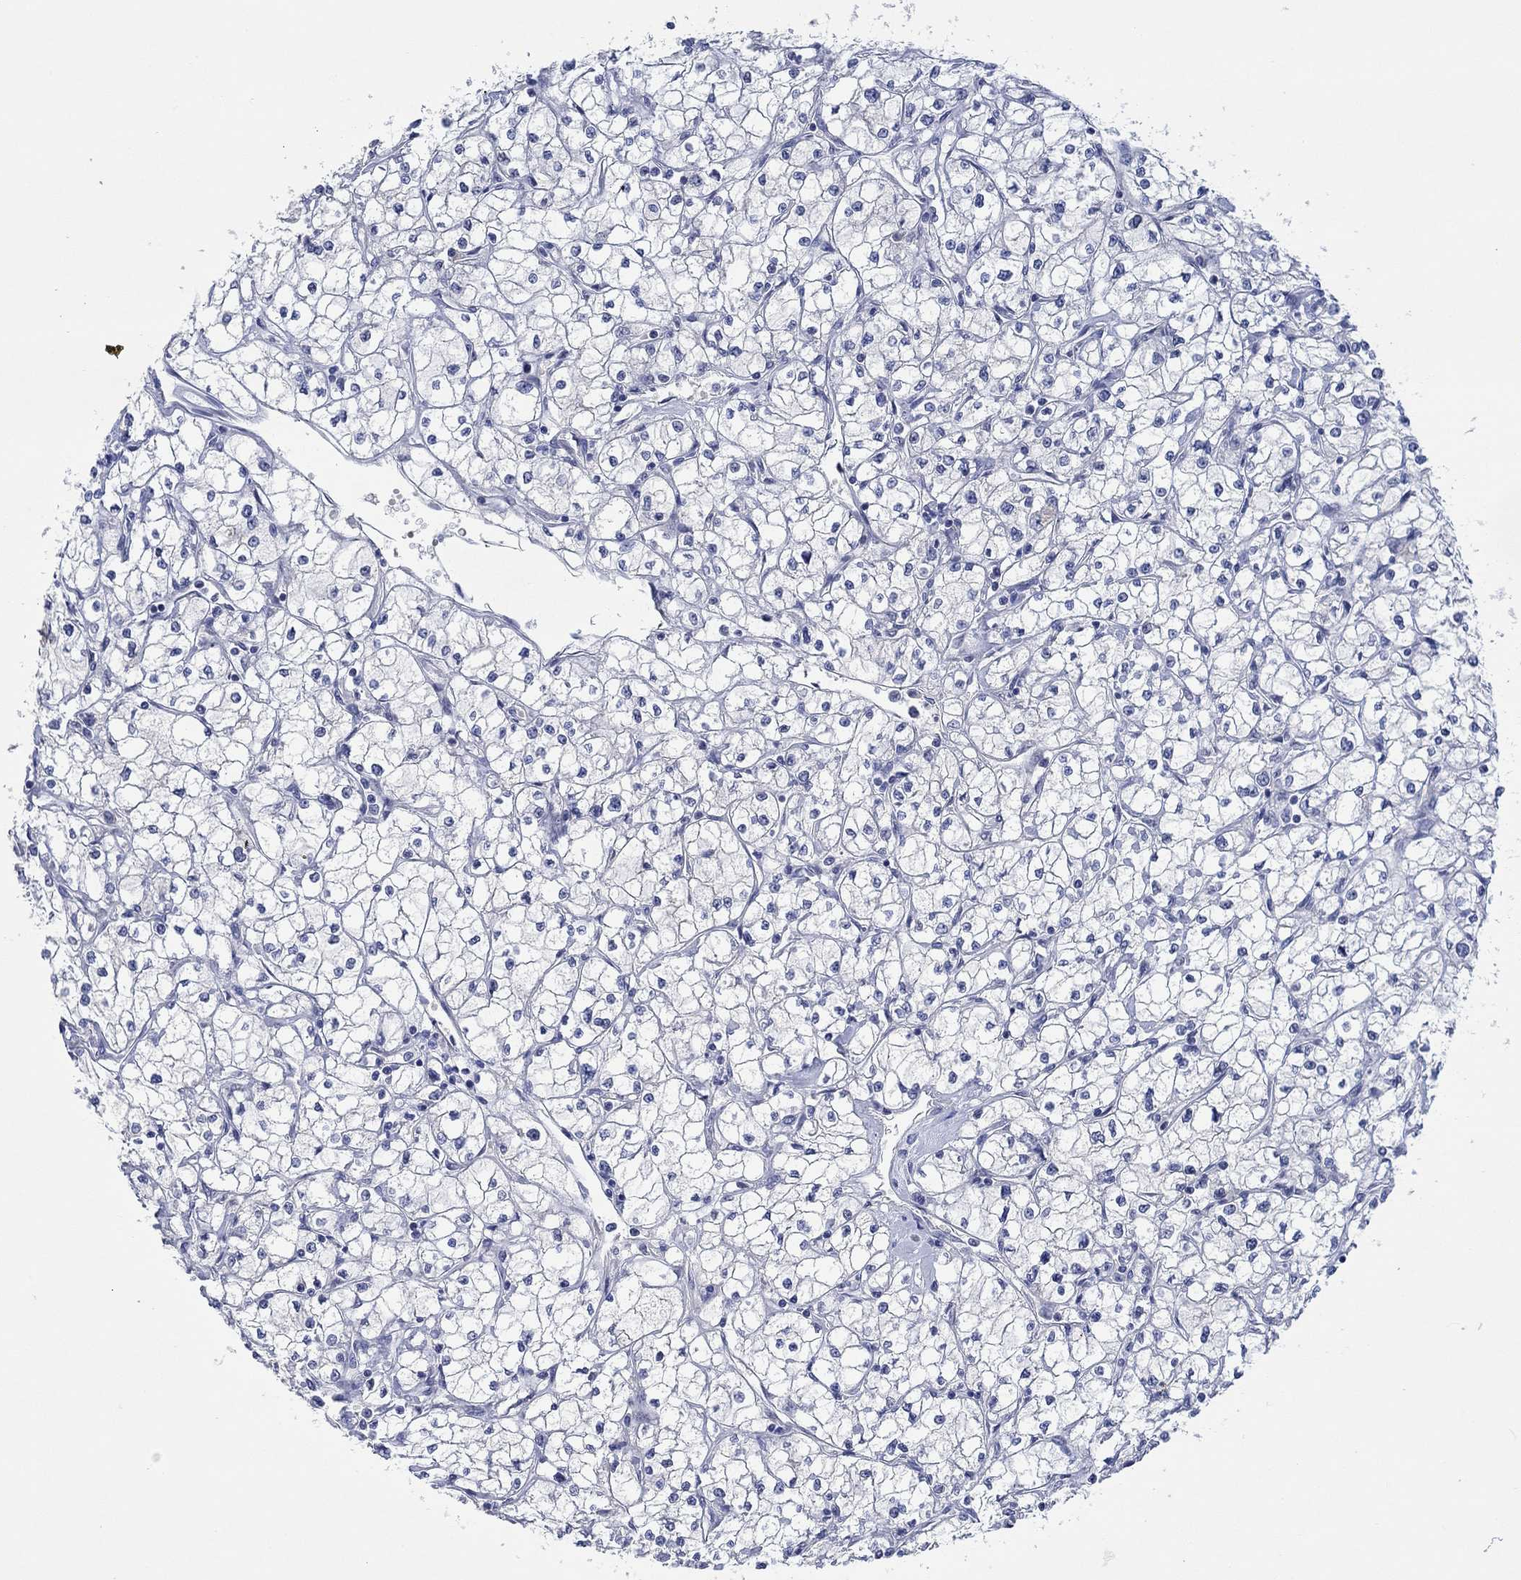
{"staining": {"intensity": "negative", "quantity": "none", "location": "none"}, "tissue": "renal cancer", "cell_type": "Tumor cells", "image_type": "cancer", "snomed": [{"axis": "morphology", "description": "Adenocarcinoma, NOS"}, {"axis": "topography", "description": "Kidney"}], "caption": "Histopathology image shows no significant protein expression in tumor cells of renal cancer (adenocarcinoma).", "gene": "DLK1", "patient": {"sex": "male", "age": 67}}